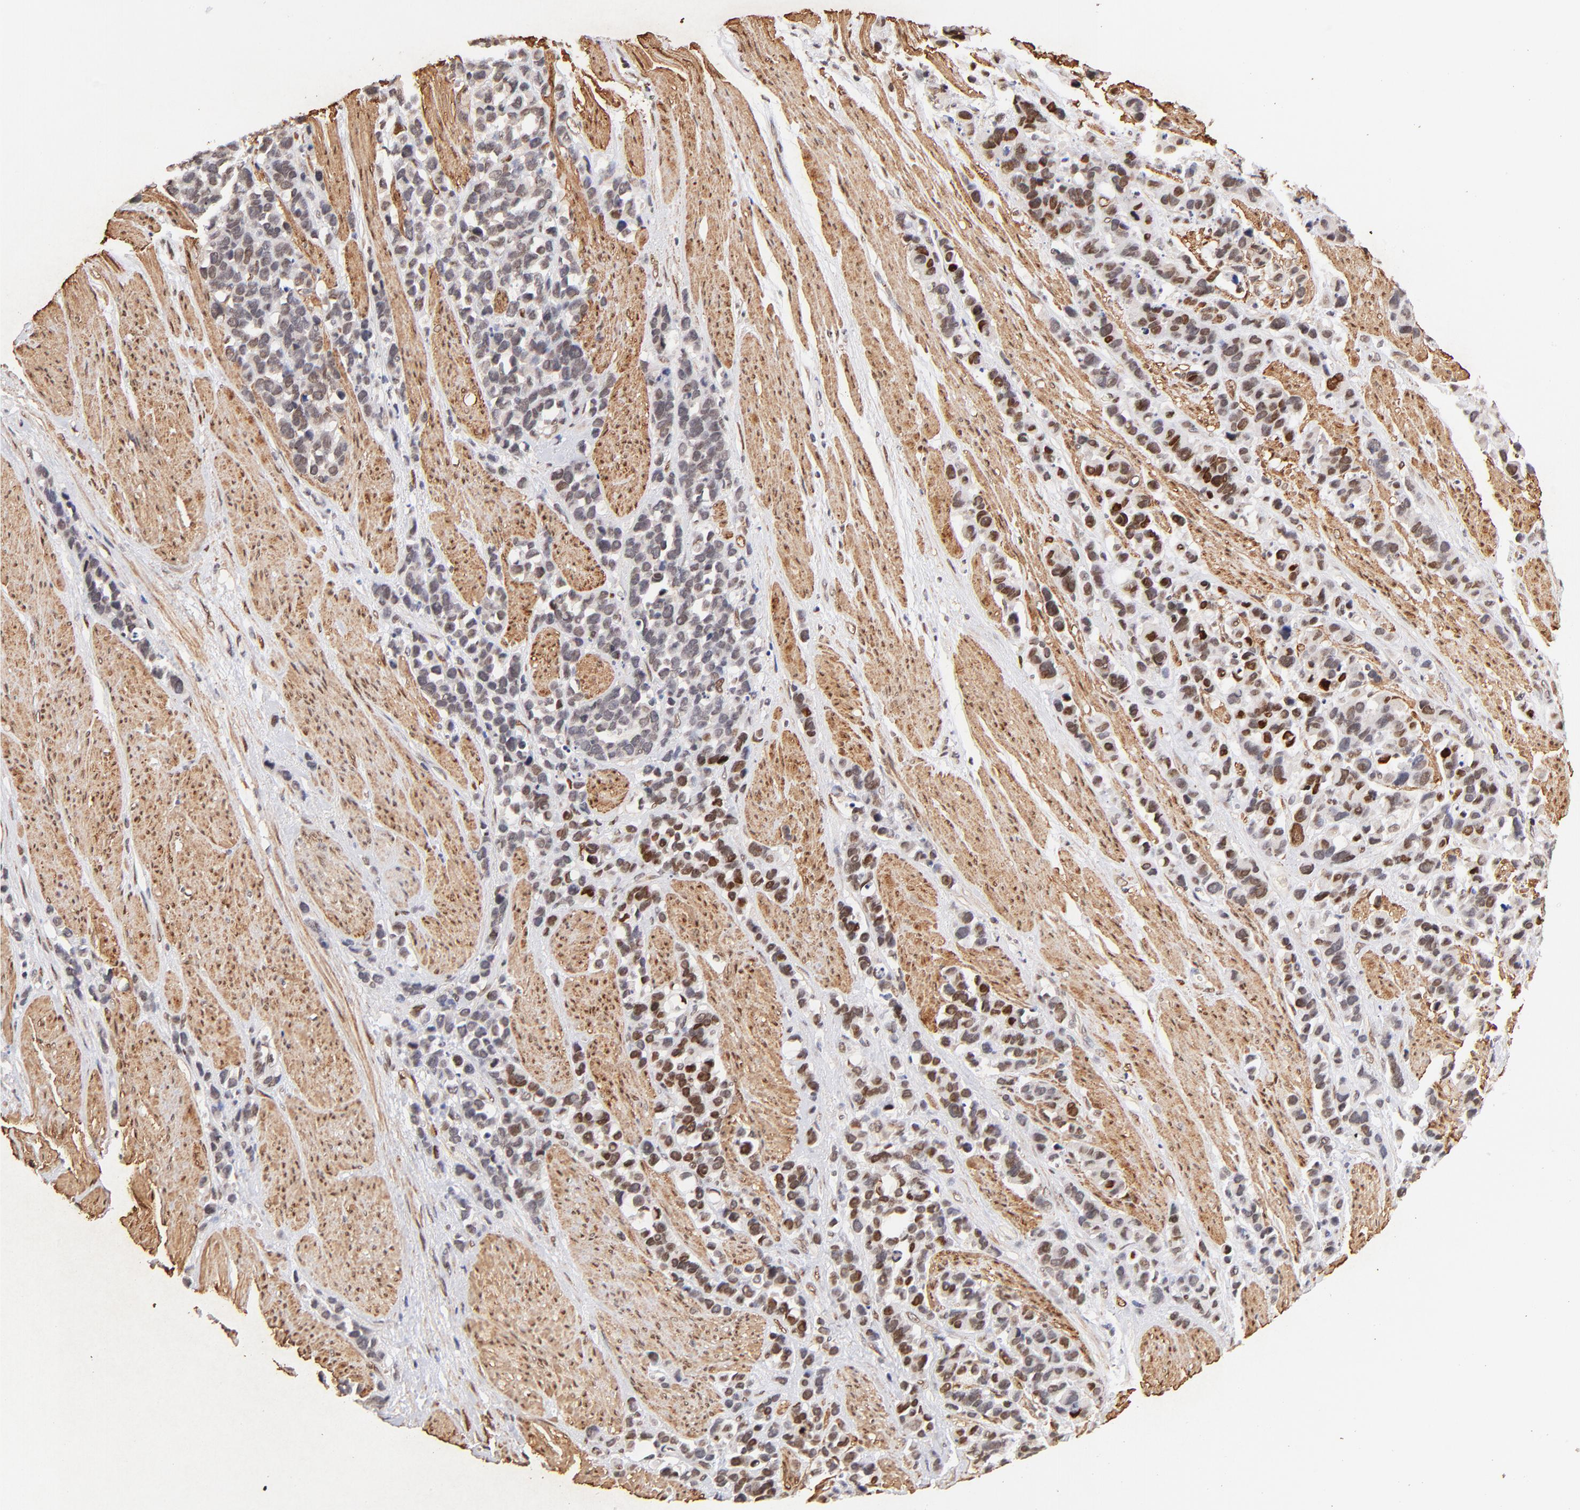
{"staining": {"intensity": "moderate", "quantity": "25%-75%", "location": "cytoplasmic/membranous,nuclear"}, "tissue": "stomach cancer", "cell_type": "Tumor cells", "image_type": "cancer", "snomed": [{"axis": "morphology", "description": "Adenocarcinoma, NOS"}, {"axis": "topography", "description": "Stomach, upper"}], "caption": "Immunohistochemical staining of human stomach cancer shows medium levels of moderate cytoplasmic/membranous and nuclear positivity in approximately 25%-75% of tumor cells. The protein of interest is stained brown, and the nuclei are stained in blue (DAB IHC with brightfield microscopy, high magnification).", "gene": "ZFP92", "patient": {"sex": "male", "age": 71}}